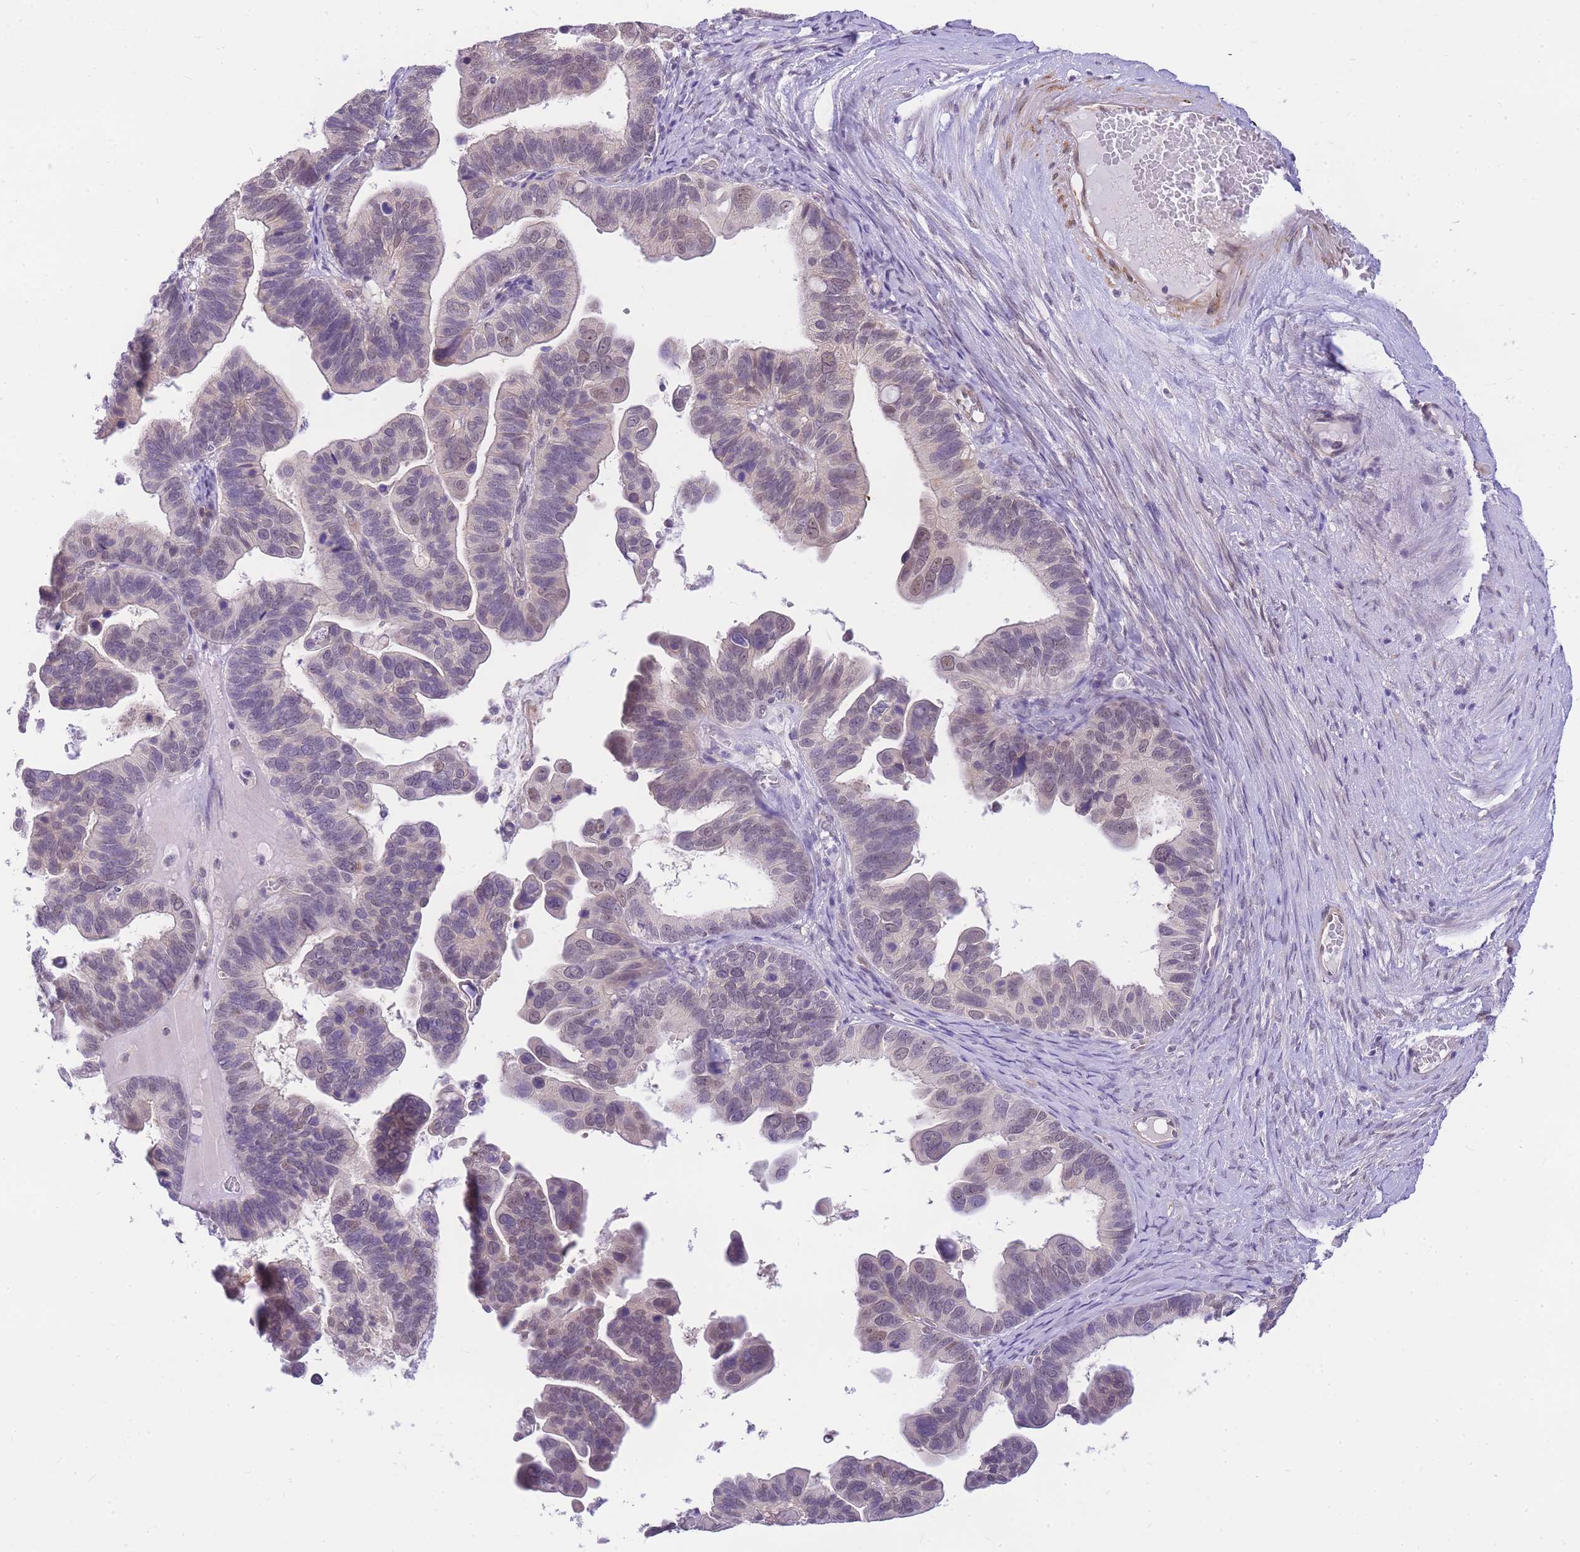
{"staining": {"intensity": "weak", "quantity": "<25%", "location": "nuclear"}, "tissue": "ovarian cancer", "cell_type": "Tumor cells", "image_type": "cancer", "snomed": [{"axis": "morphology", "description": "Cystadenocarcinoma, serous, NOS"}, {"axis": "topography", "description": "Ovary"}], "caption": "Immunohistochemistry of human ovarian cancer exhibits no expression in tumor cells.", "gene": "S100PBP", "patient": {"sex": "female", "age": 56}}